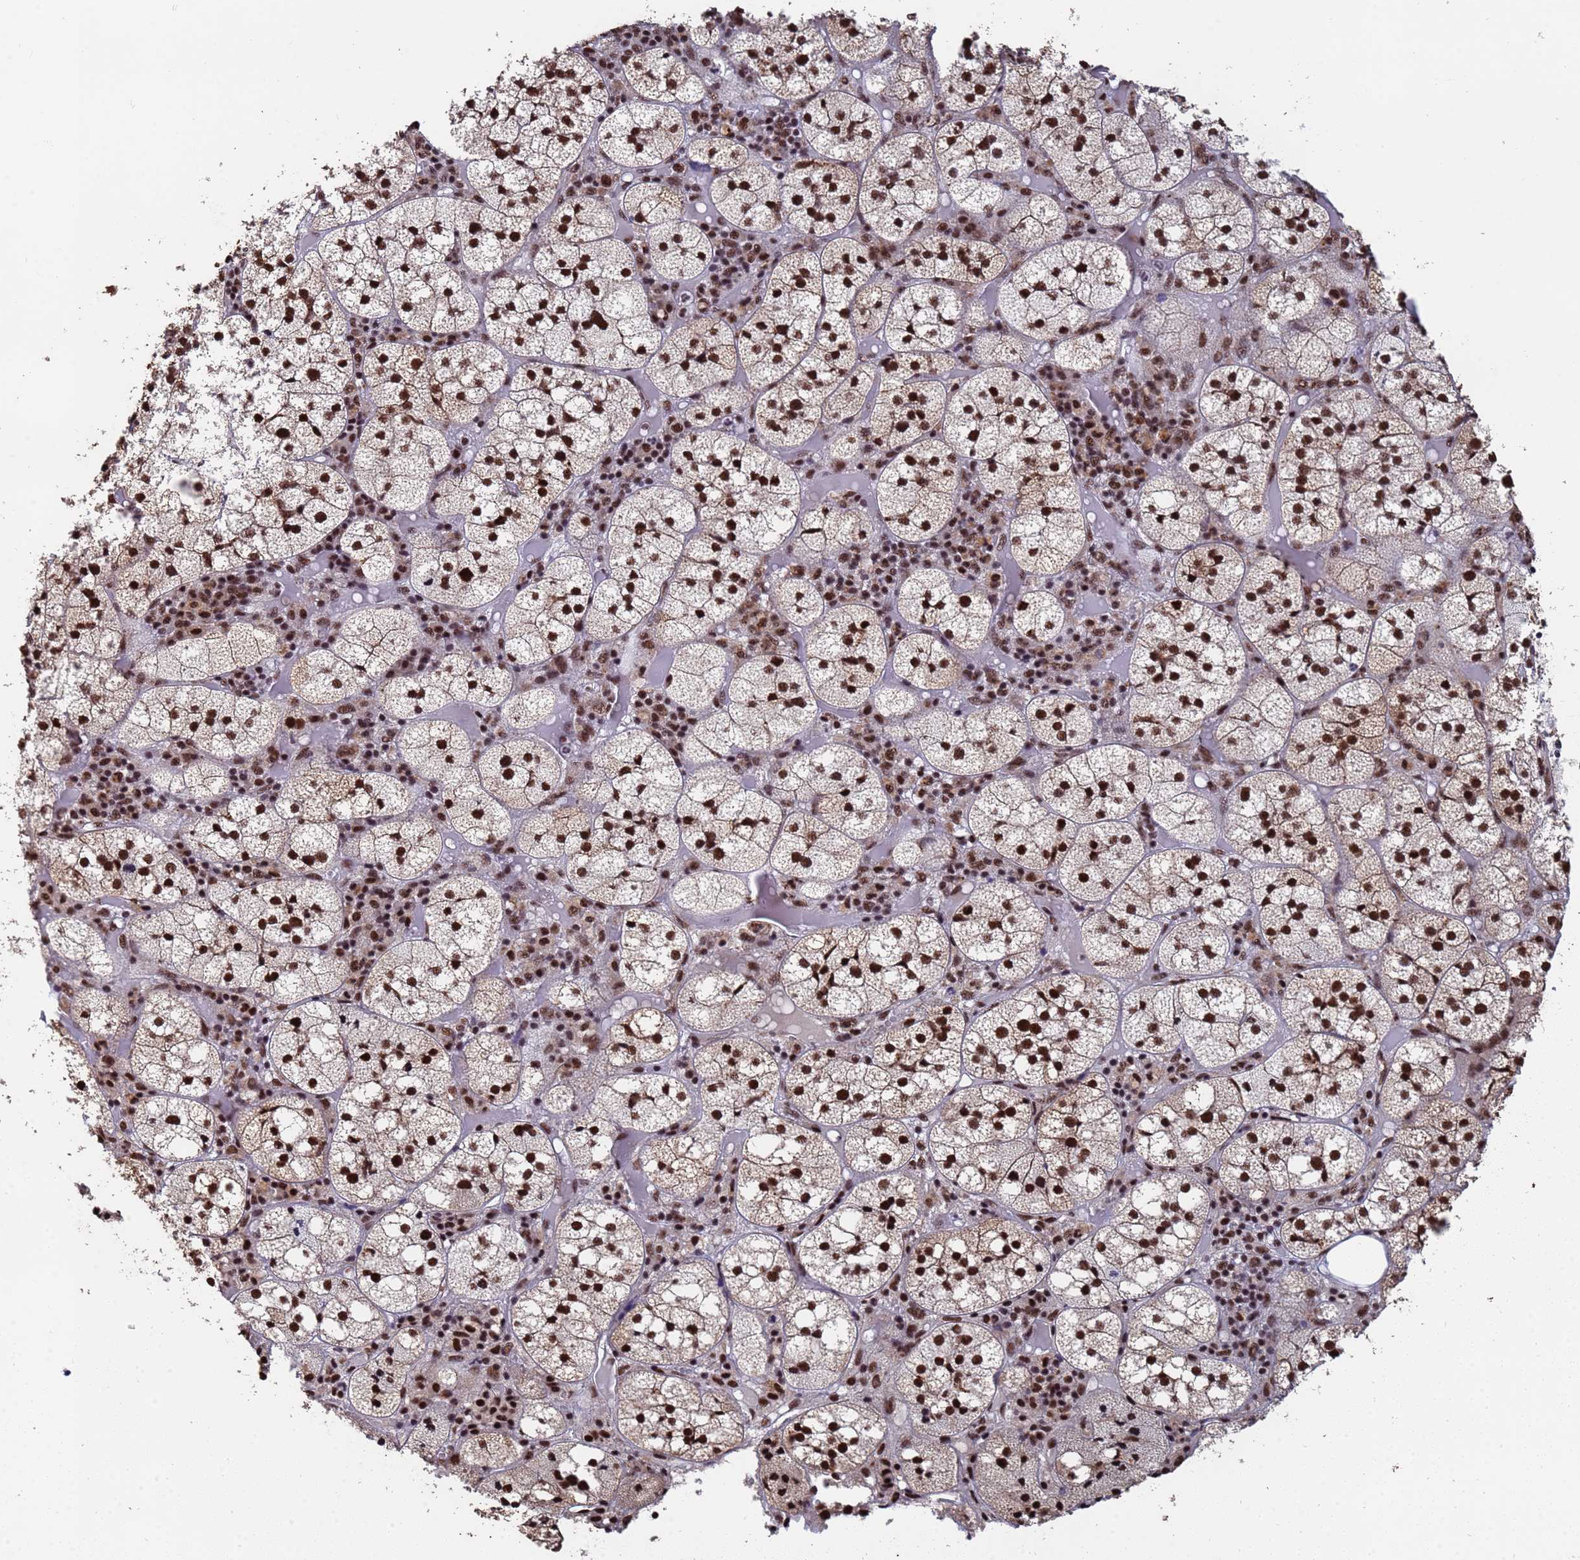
{"staining": {"intensity": "strong", "quantity": ">75%", "location": "cytoplasmic/membranous,nuclear"}, "tissue": "adrenal gland", "cell_type": "Glandular cells", "image_type": "normal", "snomed": [{"axis": "morphology", "description": "Normal tissue, NOS"}, {"axis": "topography", "description": "Adrenal gland"}], "caption": "Immunohistochemical staining of benign adrenal gland exhibits >75% levels of strong cytoplasmic/membranous,nuclear protein positivity in approximately >75% of glandular cells. The staining was performed using DAB to visualize the protein expression in brown, while the nuclei were stained in blue with hematoxylin (Magnification: 20x).", "gene": "SF3B2", "patient": {"sex": "female", "age": 61}}